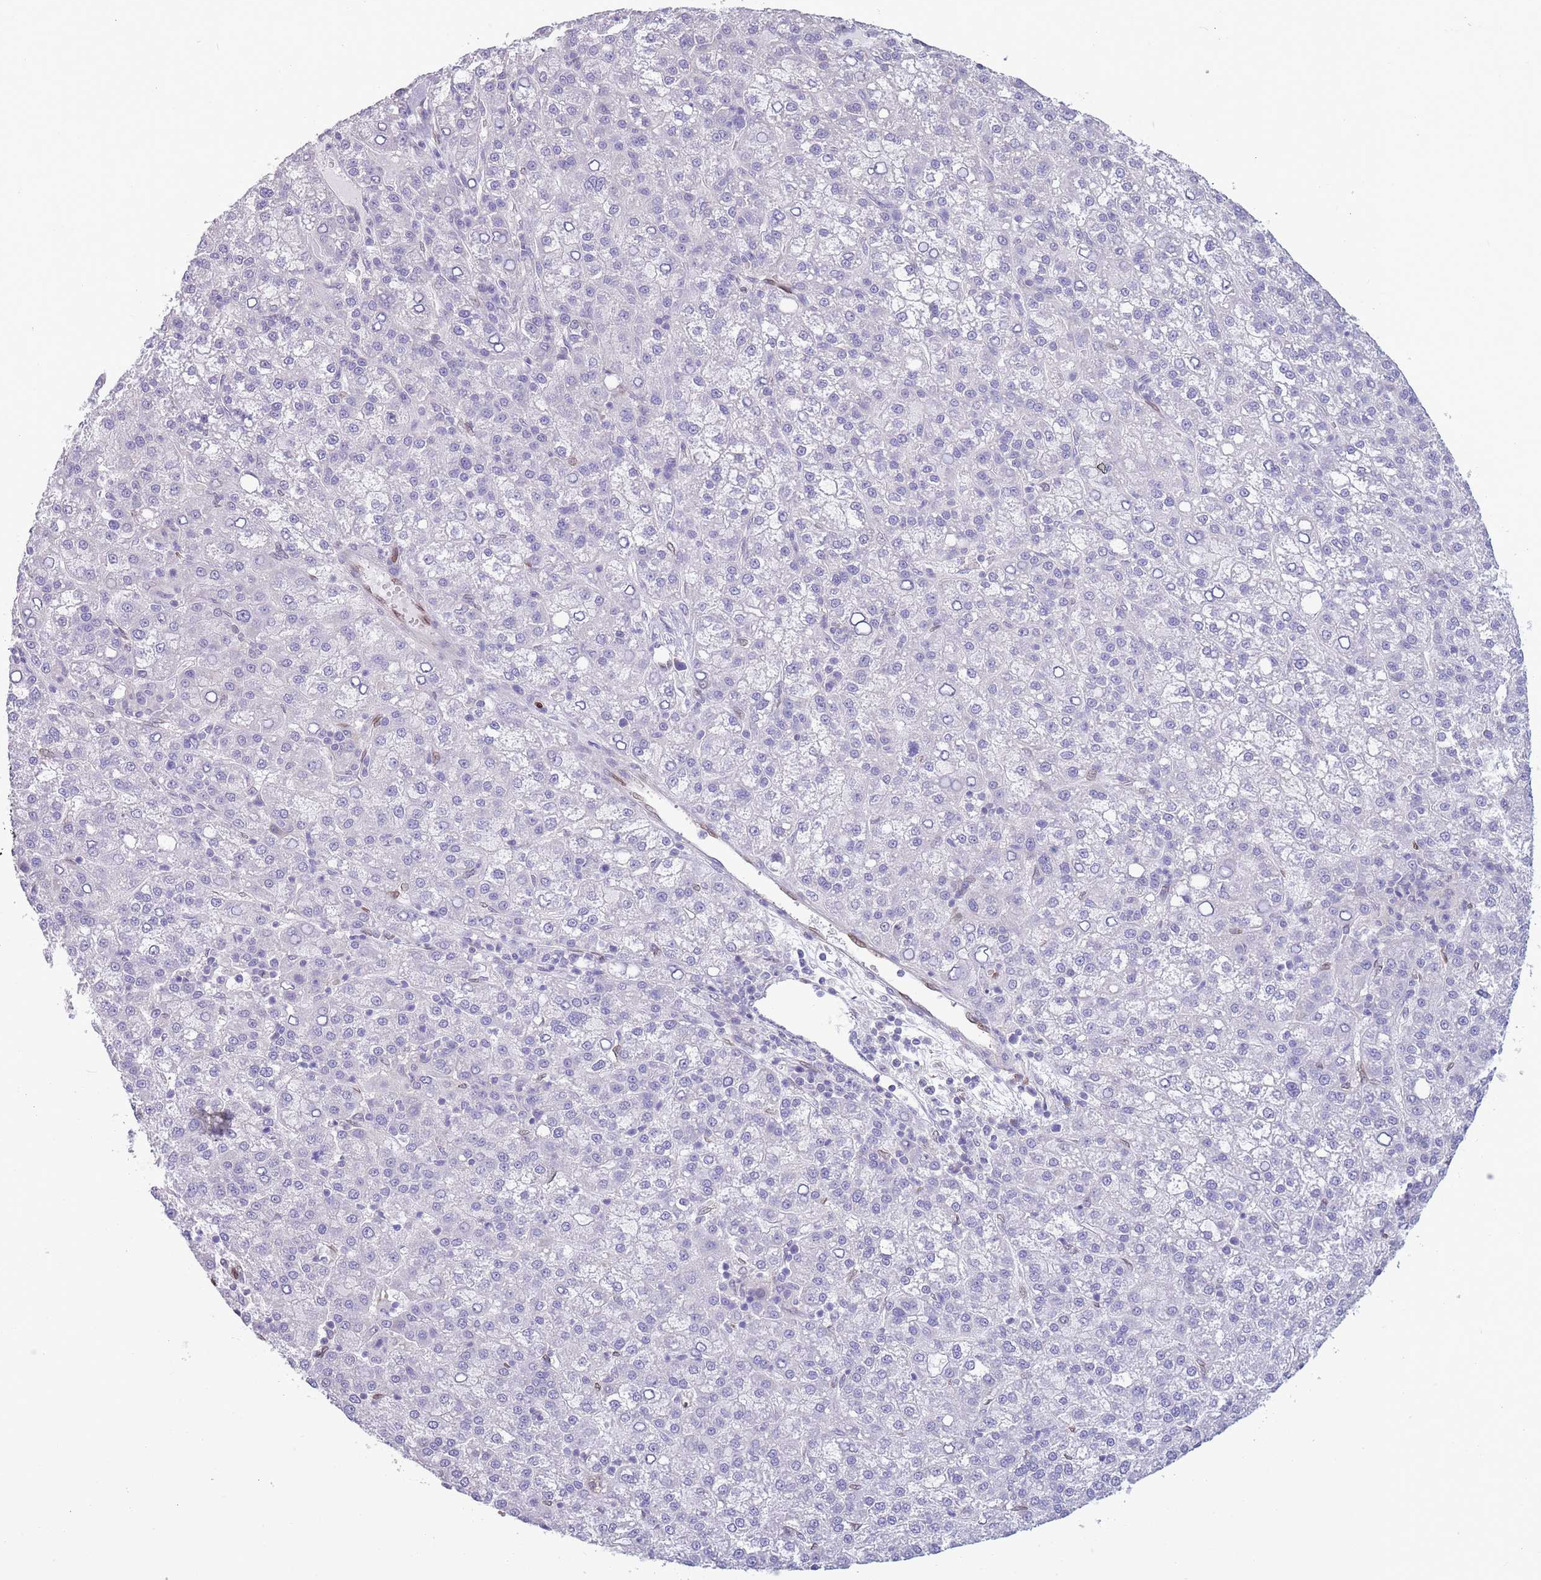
{"staining": {"intensity": "negative", "quantity": "none", "location": "none"}, "tissue": "liver cancer", "cell_type": "Tumor cells", "image_type": "cancer", "snomed": [{"axis": "morphology", "description": "Carcinoma, Hepatocellular, NOS"}, {"axis": "topography", "description": "Liver"}], "caption": "A high-resolution histopathology image shows immunohistochemistry staining of liver cancer, which exhibits no significant expression in tumor cells.", "gene": "PDHA1", "patient": {"sex": "female", "age": 58}}